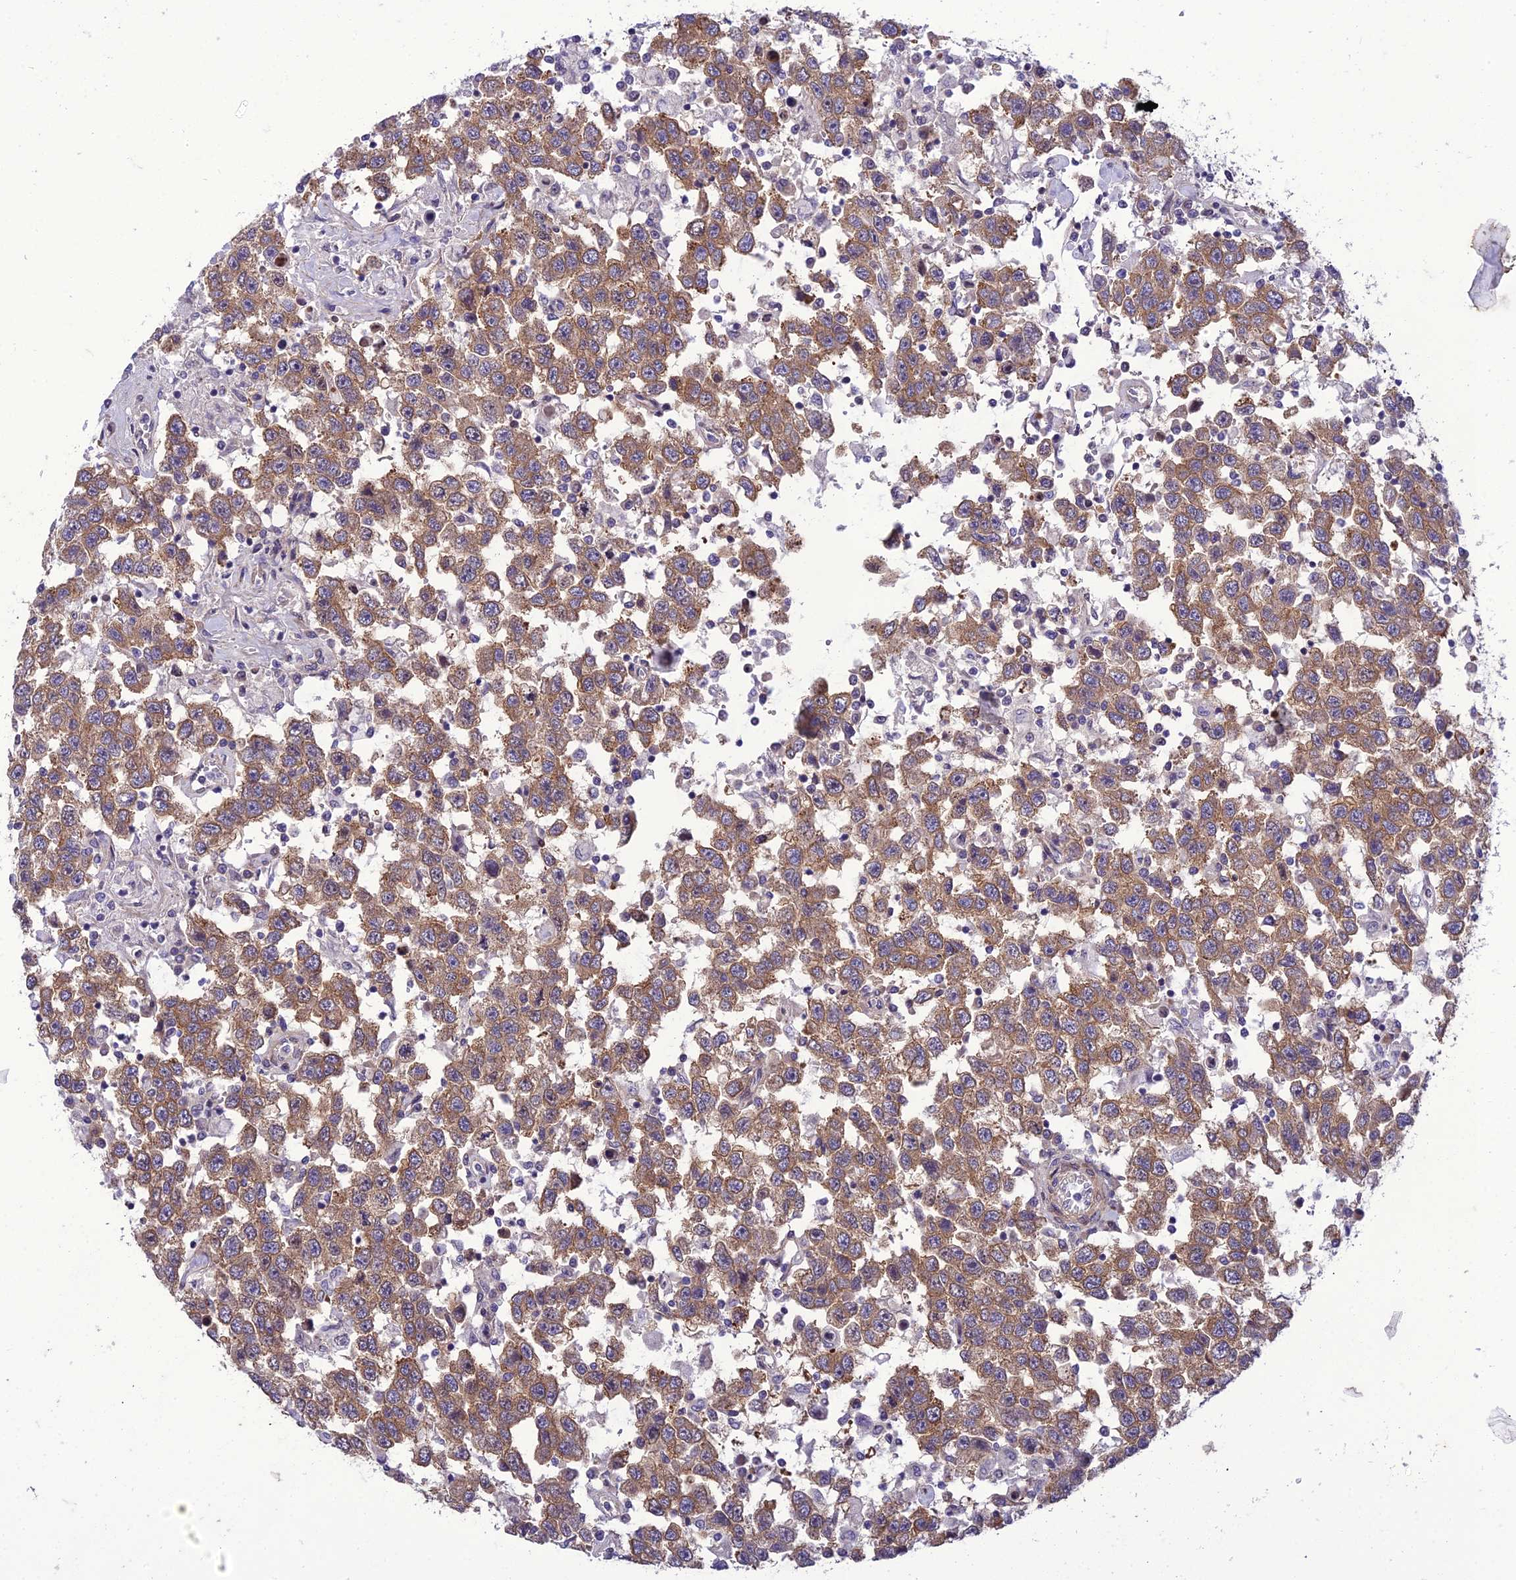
{"staining": {"intensity": "moderate", "quantity": ">75%", "location": "cytoplasmic/membranous"}, "tissue": "testis cancer", "cell_type": "Tumor cells", "image_type": "cancer", "snomed": [{"axis": "morphology", "description": "Seminoma, NOS"}, {"axis": "topography", "description": "Testis"}], "caption": "Testis cancer was stained to show a protein in brown. There is medium levels of moderate cytoplasmic/membranous expression in approximately >75% of tumor cells.", "gene": "GAB4", "patient": {"sex": "male", "age": 41}}